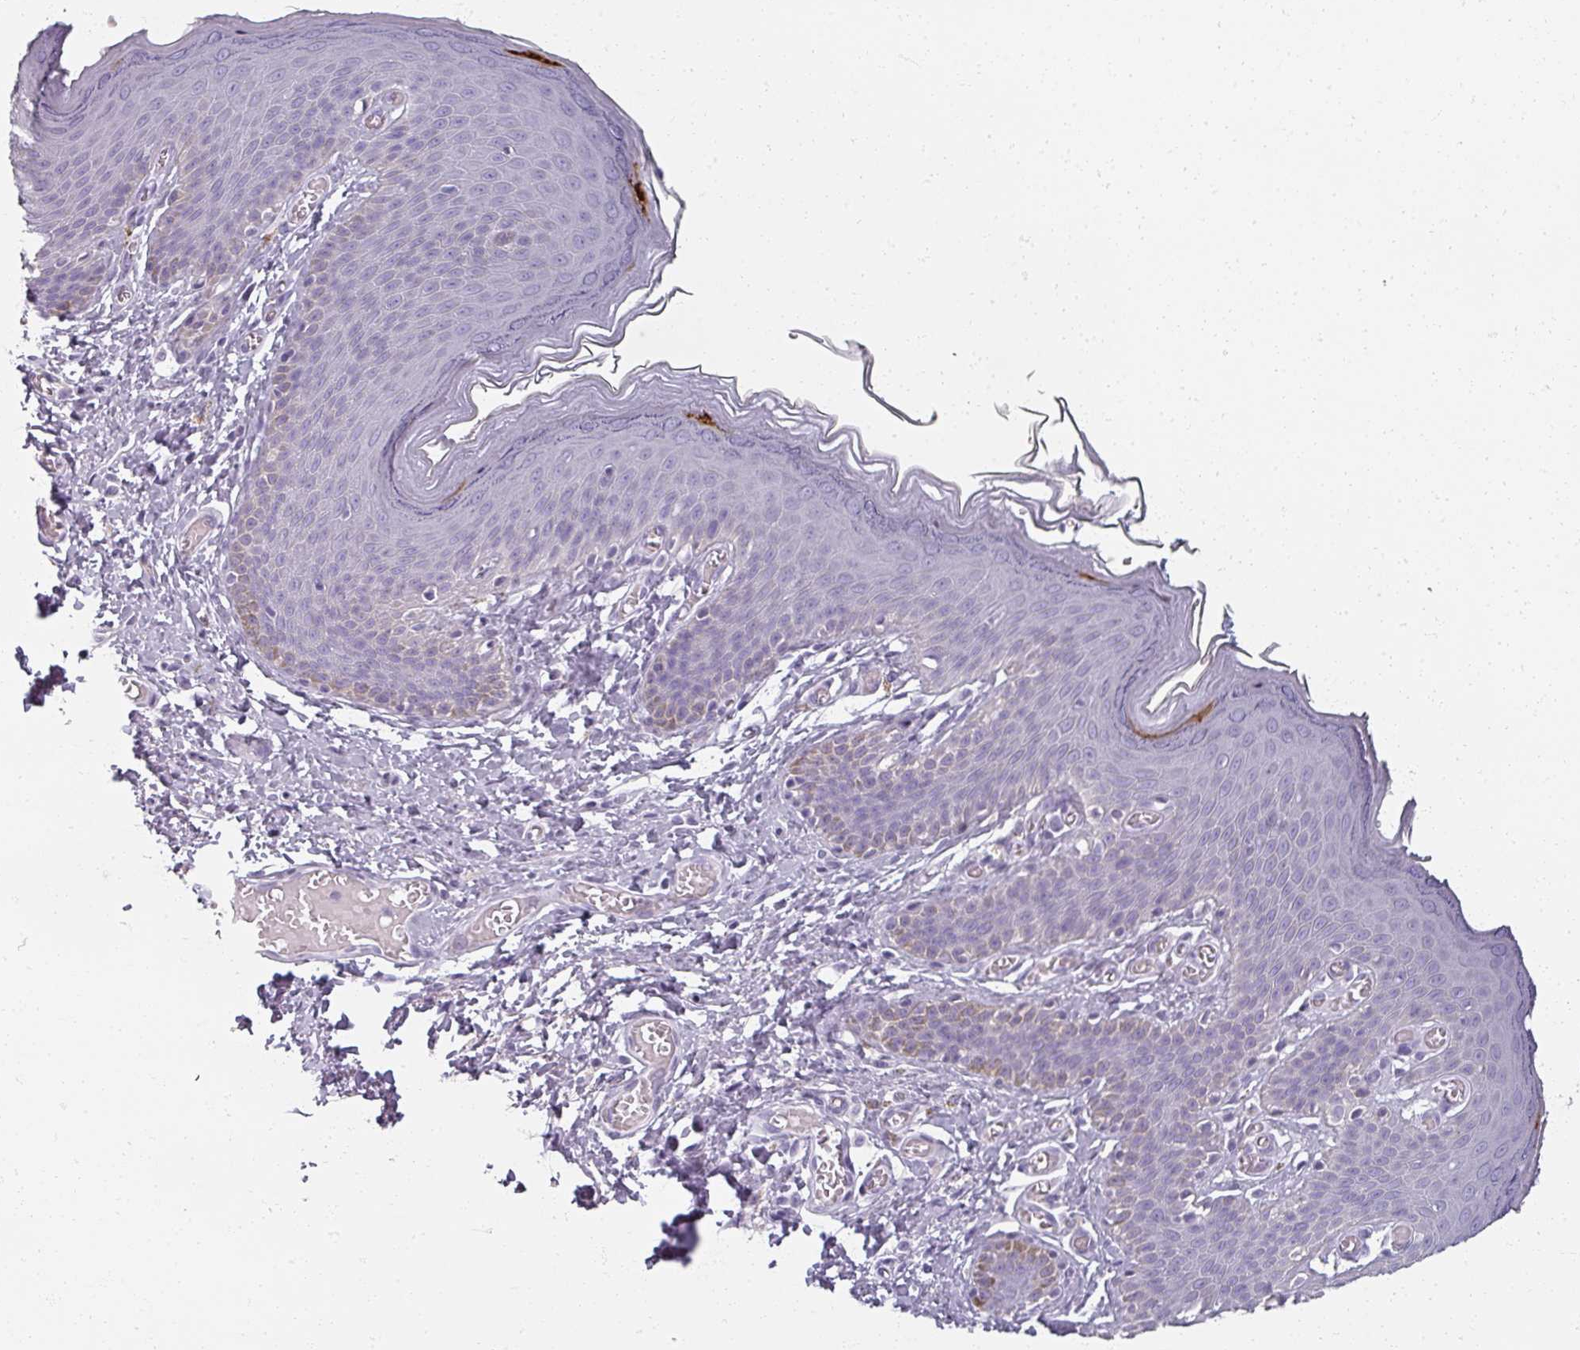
{"staining": {"intensity": "strong", "quantity": "<25%", "location": "cytoplasmic/membranous"}, "tissue": "skin", "cell_type": "Epidermal cells", "image_type": "normal", "snomed": [{"axis": "morphology", "description": "Normal tissue, NOS"}, {"axis": "topography", "description": "Anal"}], "caption": "A medium amount of strong cytoplasmic/membranous staining is present in about <25% of epidermal cells in benign skin. The staining was performed using DAB, with brown indicating positive protein expression. Nuclei are stained blue with hematoxylin.", "gene": "REG3A", "patient": {"sex": "female", "age": 40}}